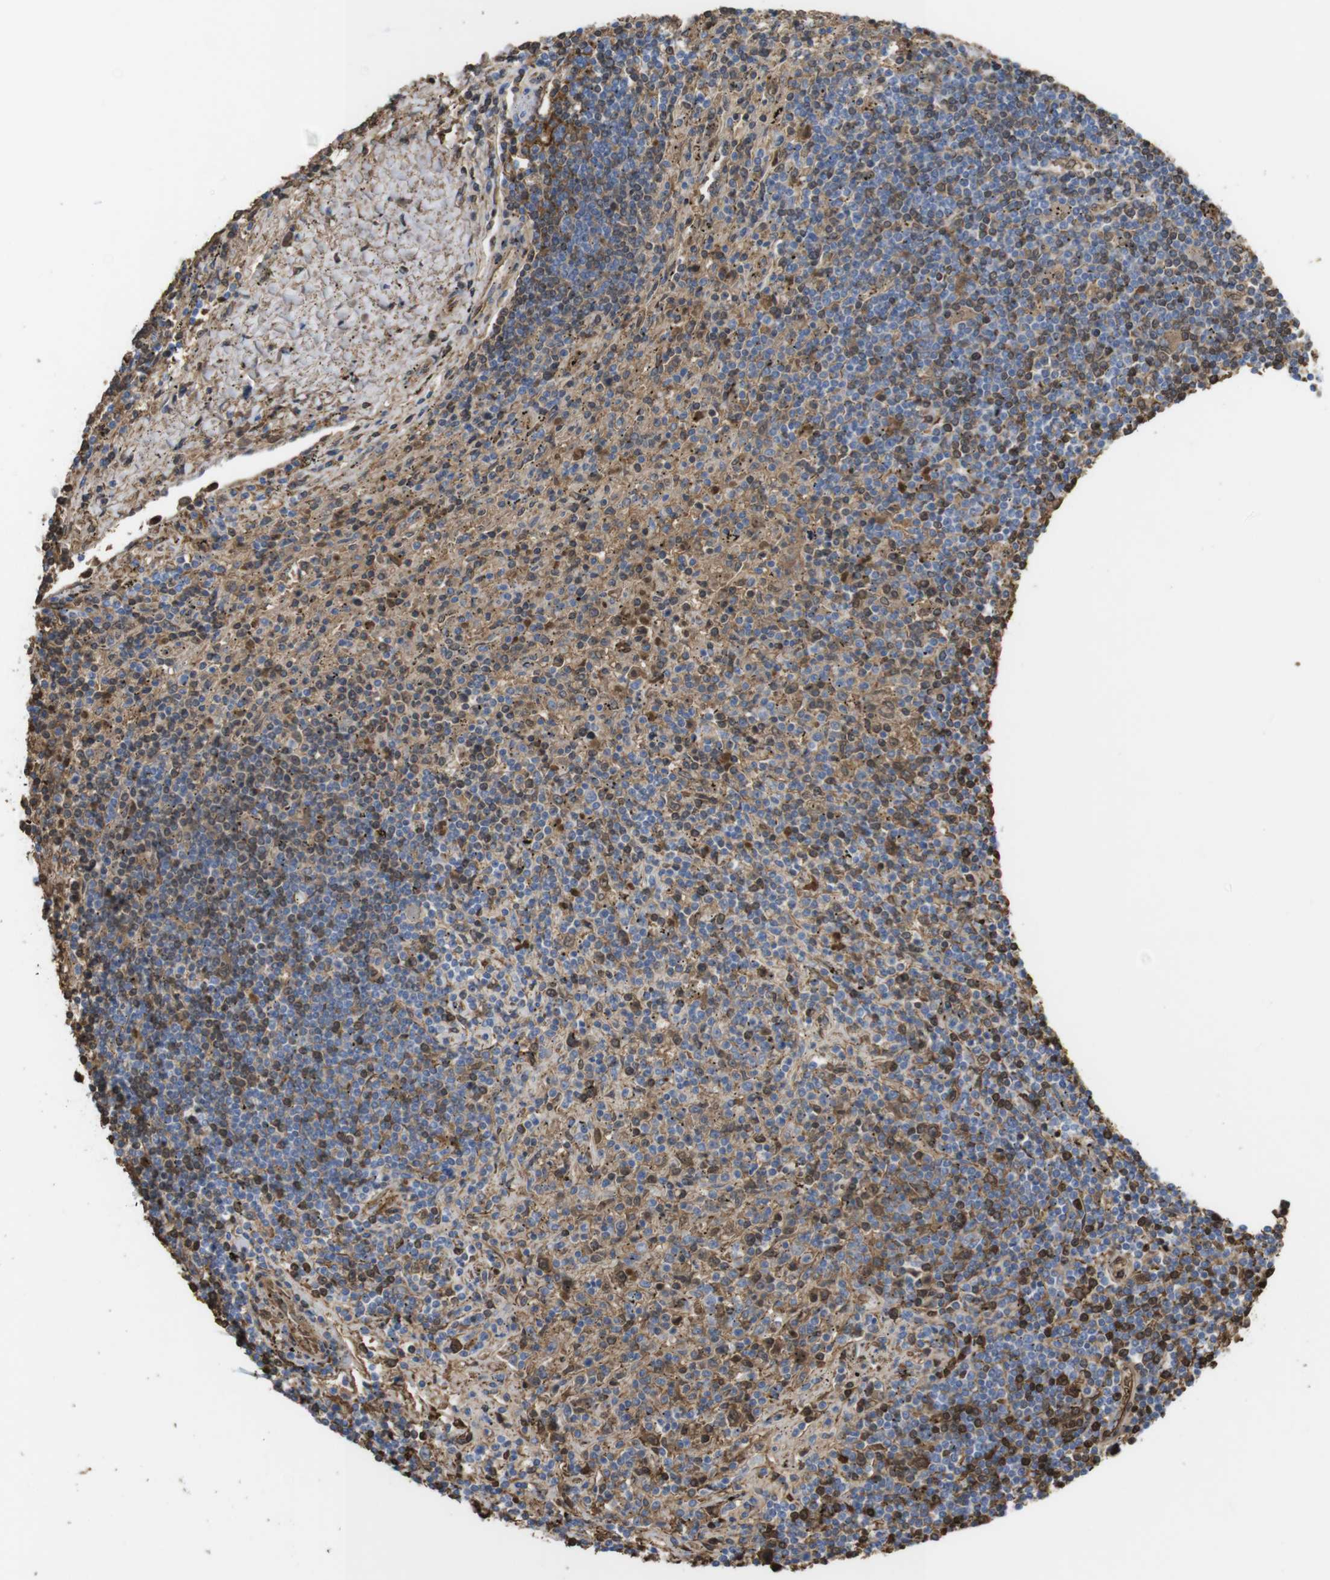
{"staining": {"intensity": "strong", "quantity": "25%-75%", "location": "cytoplasmic/membranous"}, "tissue": "lymphoma", "cell_type": "Tumor cells", "image_type": "cancer", "snomed": [{"axis": "morphology", "description": "Malignant lymphoma, non-Hodgkin's type, Low grade"}, {"axis": "topography", "description": "Spleen"}], "caption": "The immunohistochemical stain shows strong cytoplasmic/membranous positivity in tumor cells of low-grade malignant lymphoma, non-Hodgkin's type tissue.", "gene": "CYBRD1", "patient": {"sex": "male", "age": 76}}